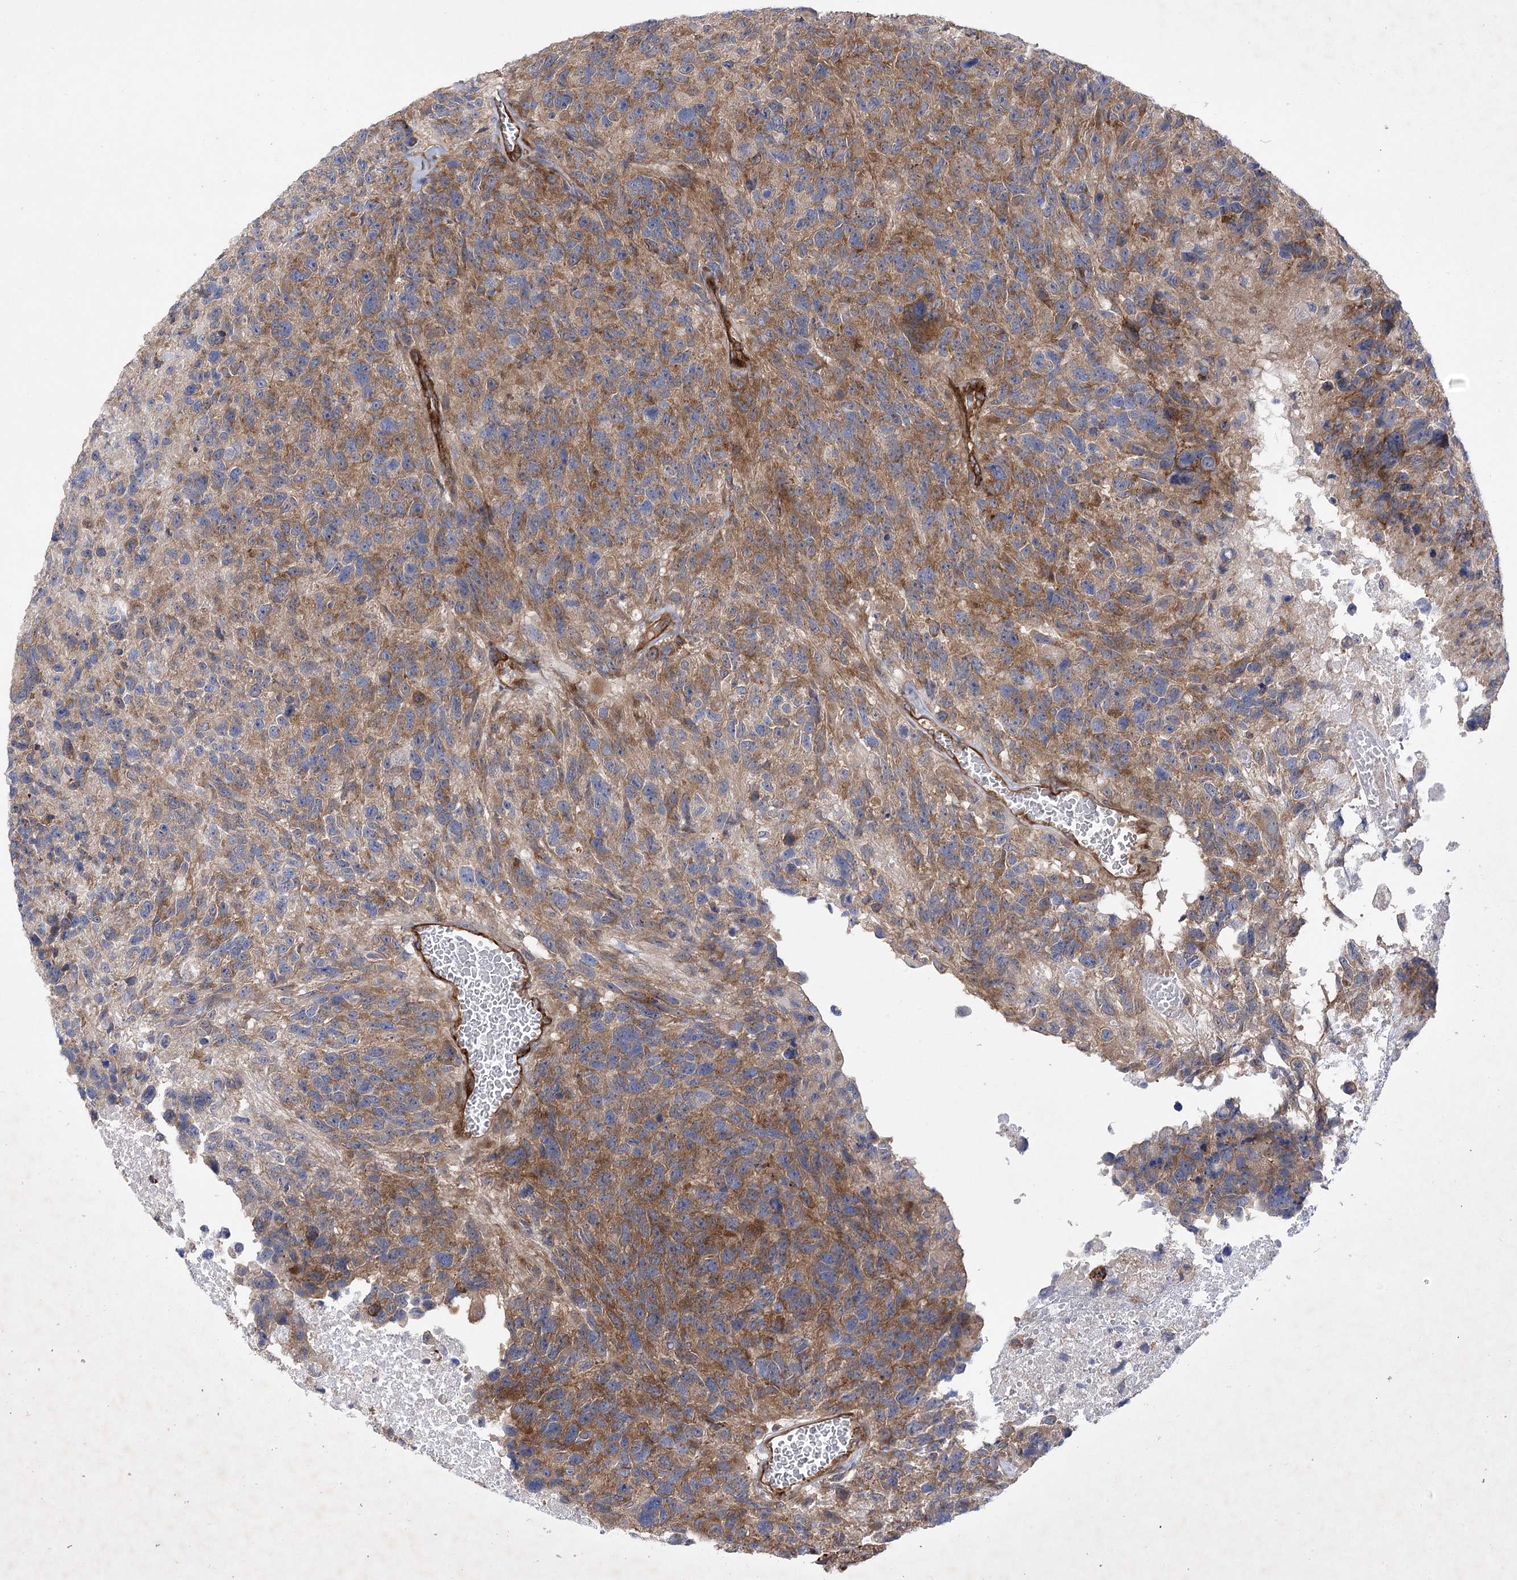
{"staining": {"intensity": "moderate", "quantity": "25%-75%", "location": "cytoplasmic/membranous"}, "tissue": "glioma", "cell_type": "Tumor cells", "image_type": "cancer", "snomed": [{"axis": "morphology", "description": "Glioma, malignant, High grade"}, {"axis": "topography", "description": "Brain"}], "caption": "The micrograph demonstrates a brown stain indicating the presence of a protein in the cytoplasmic/membranous of tumor cells in glioma.", "gene": "ARHGAP31", "patient": {"sex": "male", "age": 69}}